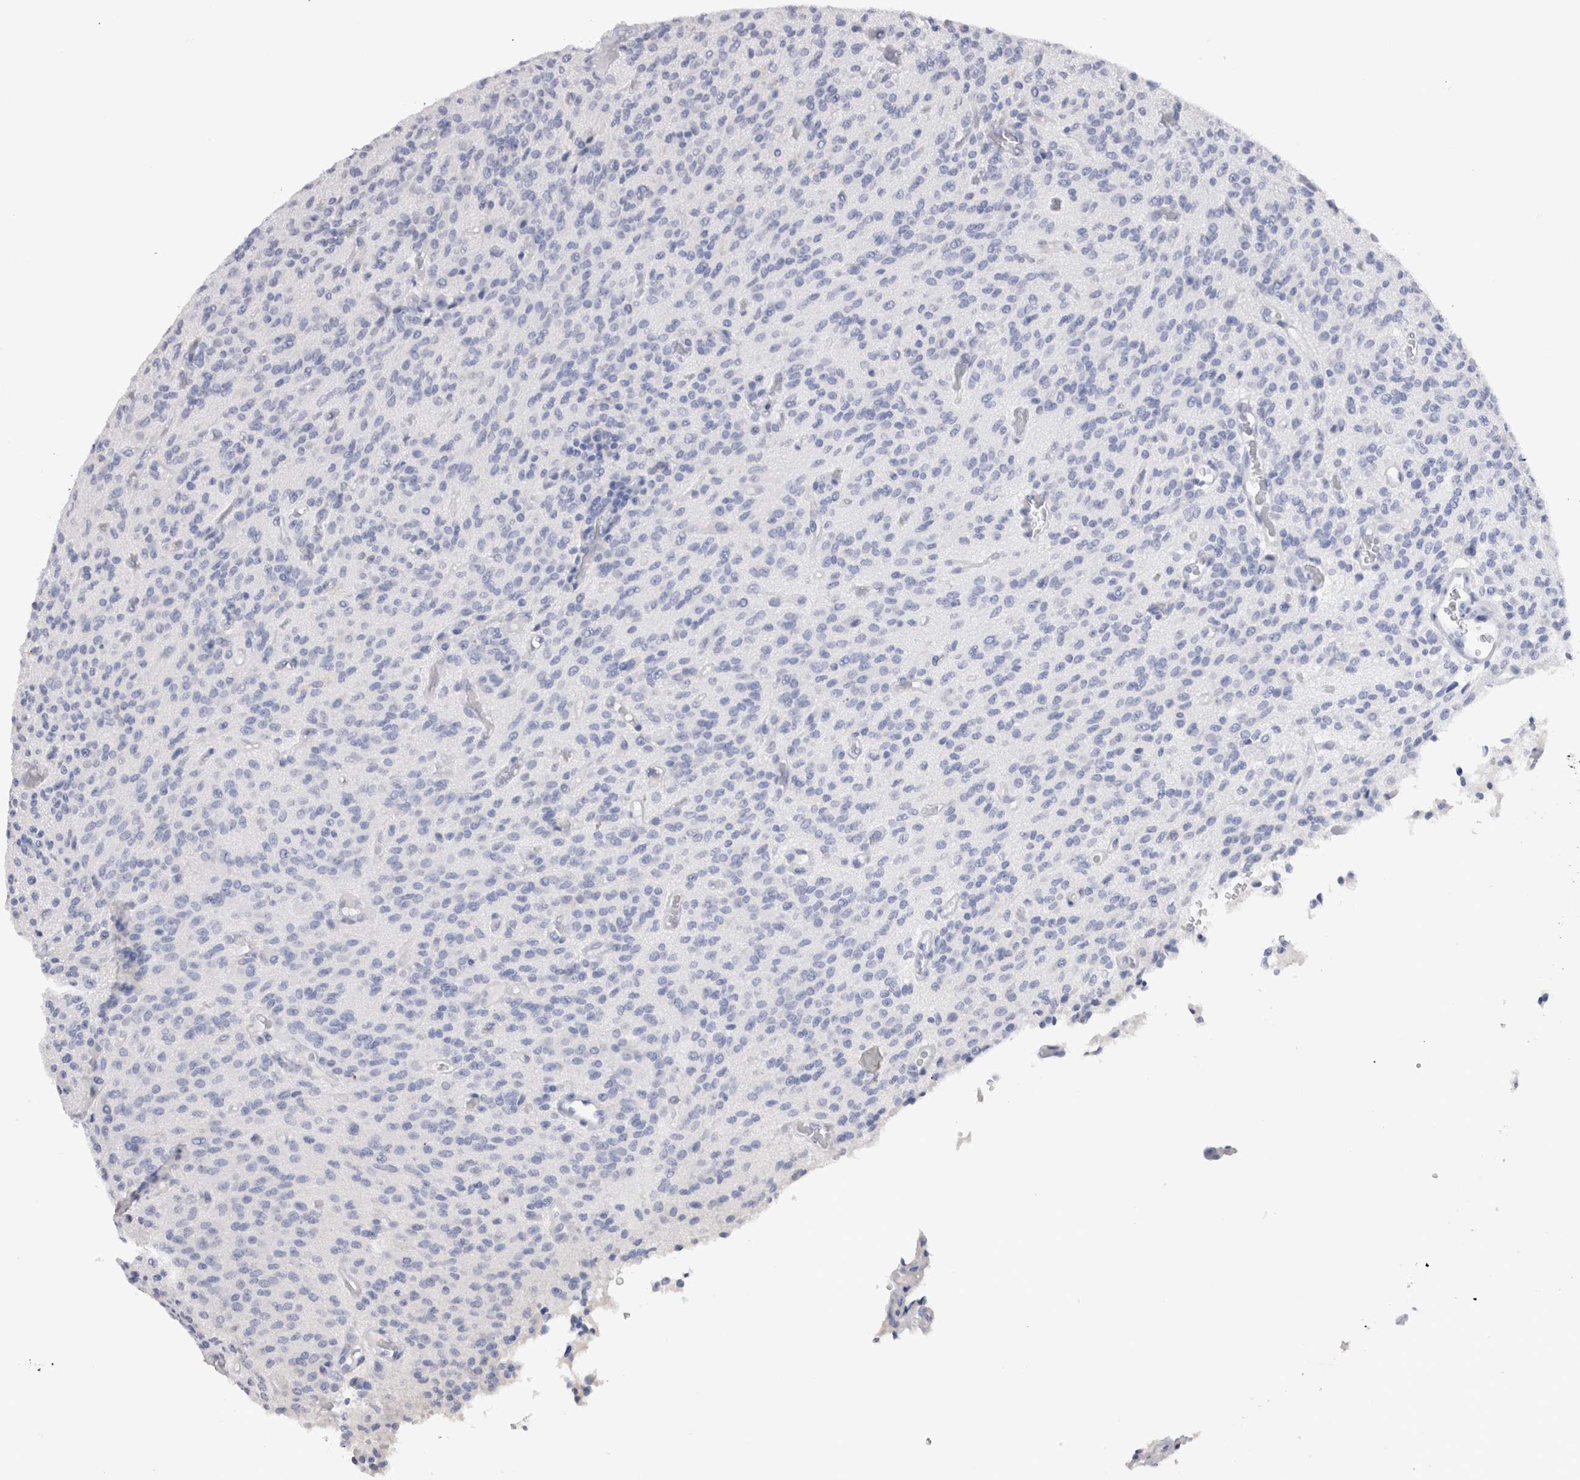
{"staining": {"intensity": "negative", "quantity": "none", "location": "none"}, "tissue": "glioma", "cell_type": "Tumor cells", "image_type": "cancer", "snomed": [{"axis": "morphology", "description": "Glioma, malignant, High grade"}, {"axis": "topography", "description": "Brain"}], "caption": "Glioma was stained to show a protein in brown. There is no significant staining in tumor cells.", "gene": "VSIG4", "patient": {"sex": "male", "age": 34}}